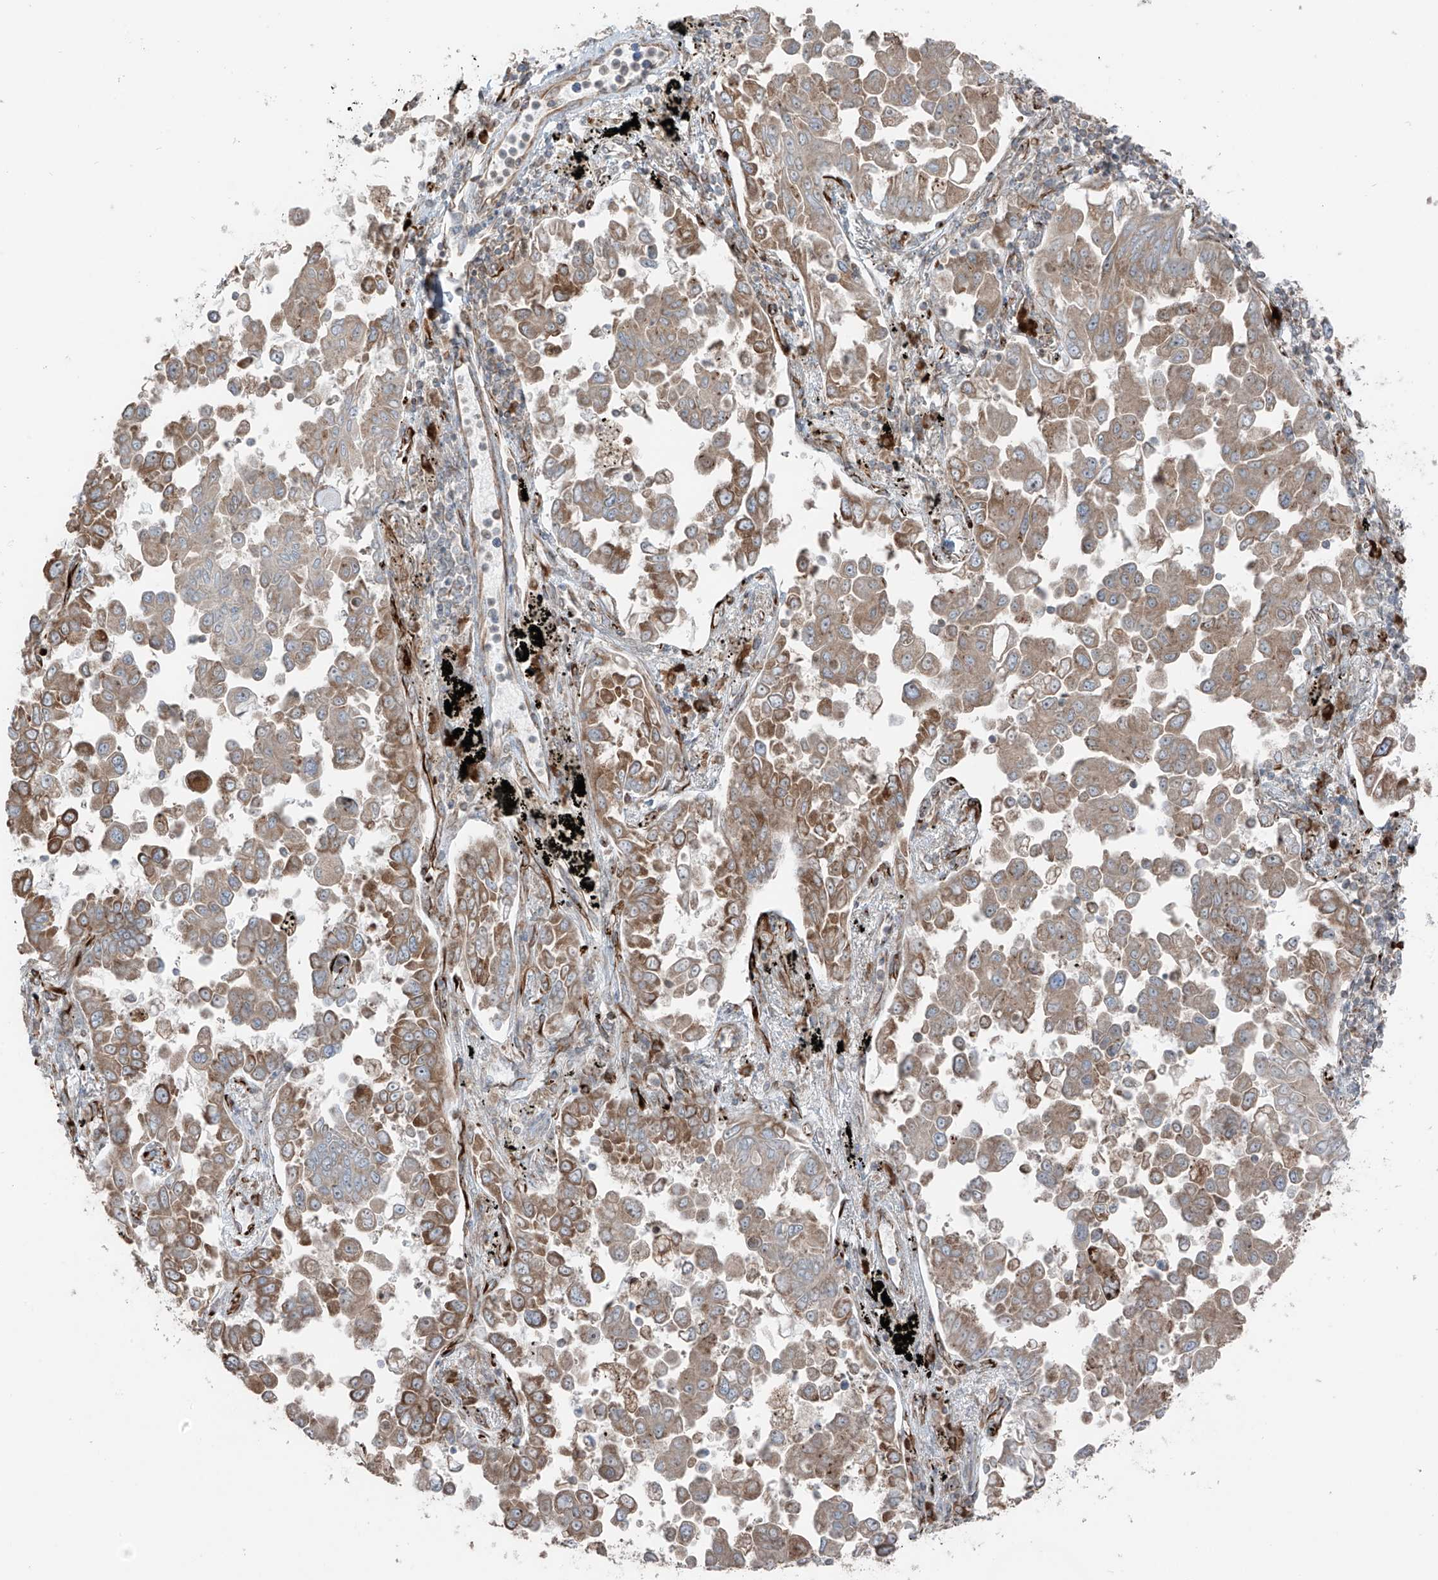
{"staining": {"intensity": "strong", "quantity": "25%-75%", "location": "cytoplasmic/membranous"}, "tissue": "lung cancer", "cell_type": "Tumor cells", "image_type": "cancer", "snomed": [{"axis": "morphology", "description": "Adenocarcinoma, NOS"}, {"axis": "topography", "description": "Lung"}], "caption": "Immunohistochemical staining of adenocarcinoma (lung) exhibits high levels of strong cytoplasmic/membranous protein positivity in approximately 25%-75% of tumor cells.", "gene": "ERLEC1", "patient": {"sex": "female", "age": 67}}